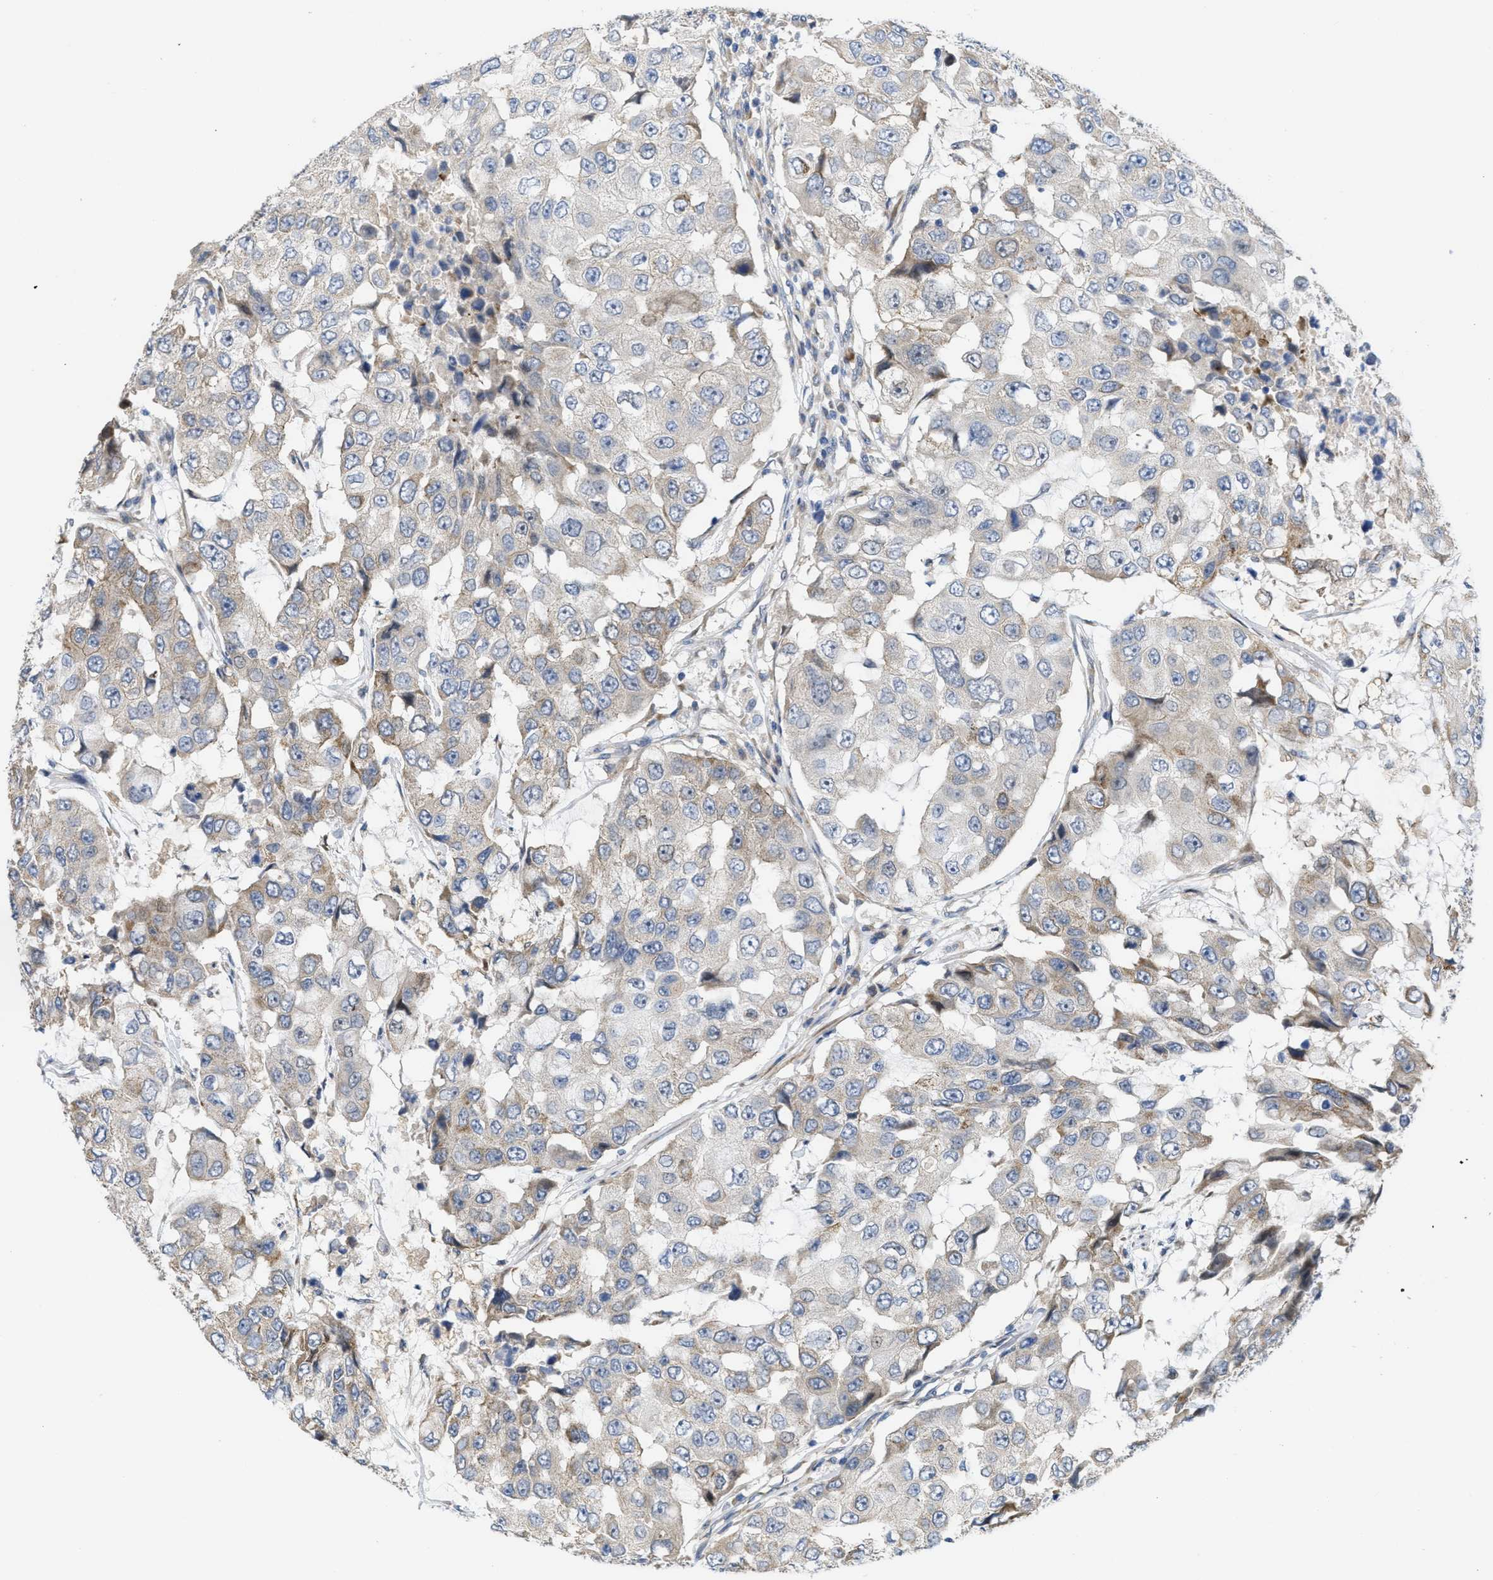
{"staining": {"intensity": "weak", "quantity": "25%-75%", "location": "cytoplasmic/membranous"}, "tissue": "breast cancer", "cell_type": "Tumor cells", "image_type": "cancer", "snomed": [{"axis": "morphology", "description": "Duct carcinoma"}, {"axis": "topography", "description": "Breast"}], "caption": "A low amount of weak cytoplasmic/membranous positivity is appreciated in approximately 25%-75% of tumor cells in breast infiltrating ductal carcinoma tissue.", "gene": "CDPF1", "patient": {"sex": "female", "age": 27}}